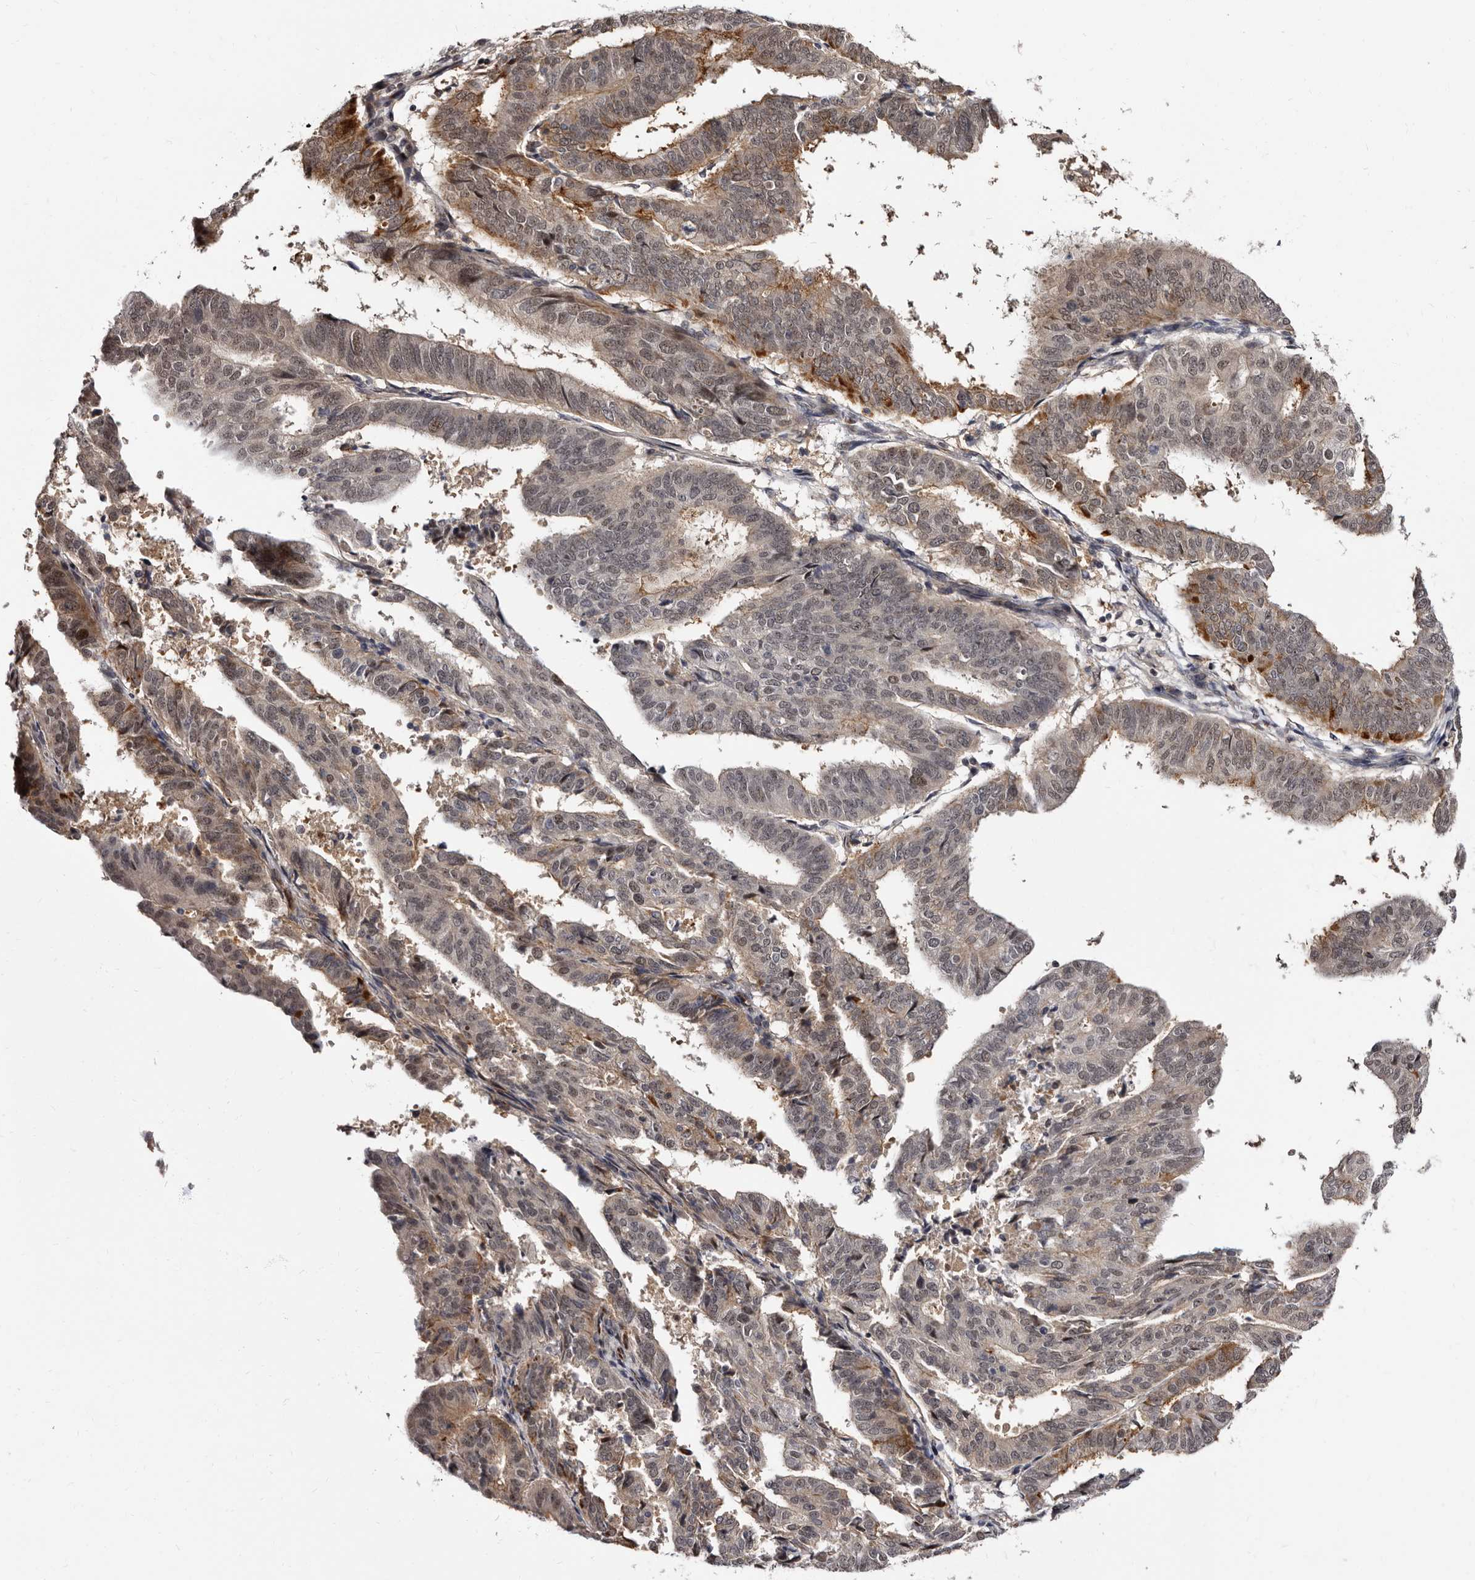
{"staining": {"intensity": "moderate", "quantity": "25%-75%", "location": "cytoplasmic/membranous,nuclear"}, "tissue": "endometrial cancer", "cell_type": "Tumor cells", "image_type": "cancer", "snomed": [{"axis": "morphology", "description": "Adenocarcinoma, NOS"}, {"axis": "topography", "description": "Uterus"}], "caption": "Approximately 25%-75% of tumor cells in endometrial cancer (adenocarcinoma) display moderate cytoplasmic/membranous and nuclear protein positivity as visualized by brown immunohistochemical staining.", "gene": "PHF20L1", "patient": {"sex": "female", "age": 77}}